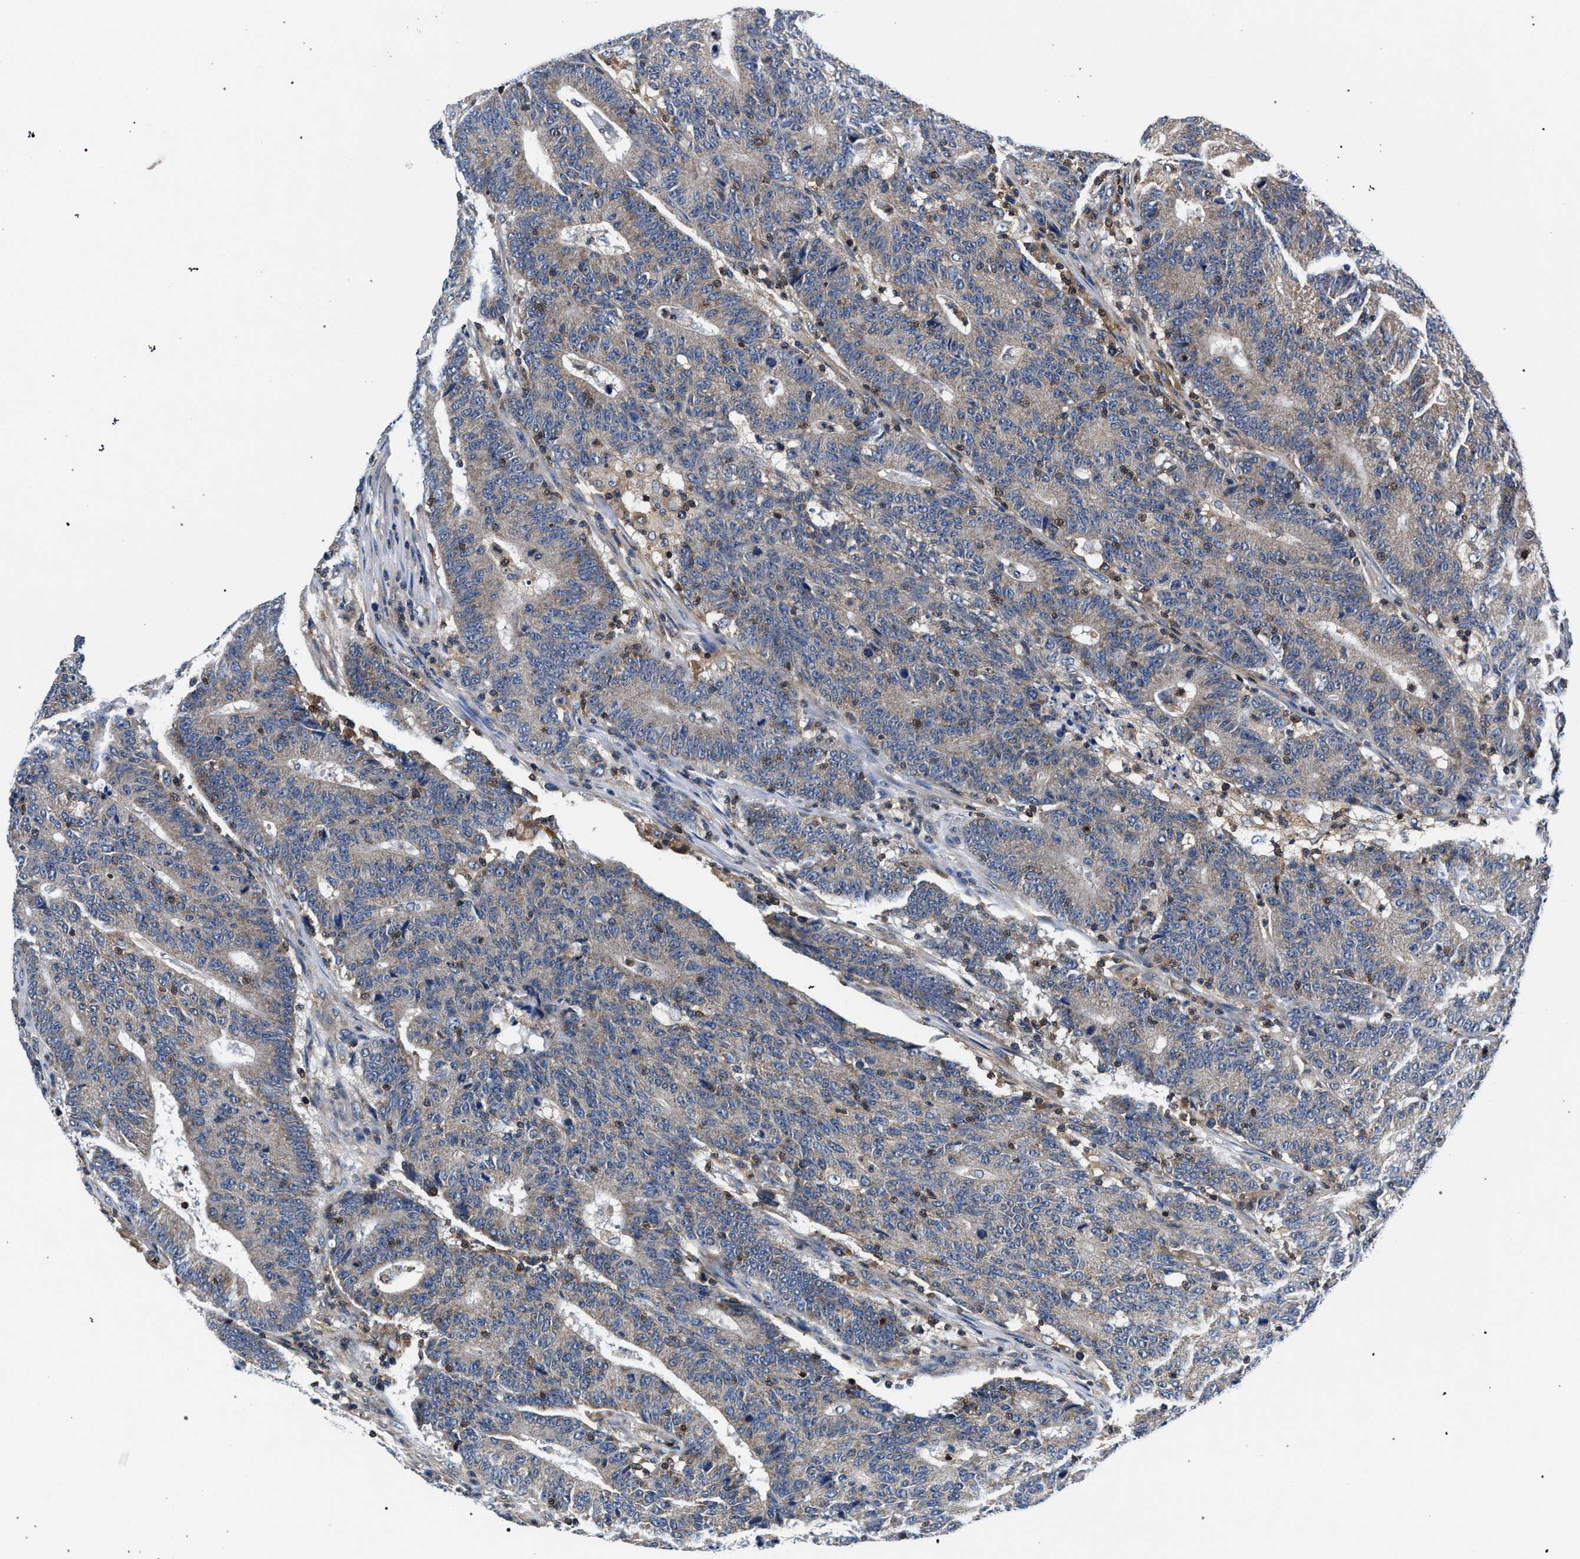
{"staining": {"intensity": "weak", "quantity": "<25%", "location": "cytoplasmic/membranous"}, "tissue": "colorectal cancer", "cell_type": "Tumor cells", "image_type": "cancer", "snomed": [{"axis": "morphology", "description": "Normal tissue, NOS"}, {"axis": "morphology", "description": "Adenocarcinoma, NOS"}, {"axis": "topography", "description": "Colon"}], "caption": "This is an immunohistochemistry histopathology image of human colorectal adenocarcinoma. There is no staining in tumor cells.", "gene": "LASP1", "patient": {"sex": "female", "age": 75}}